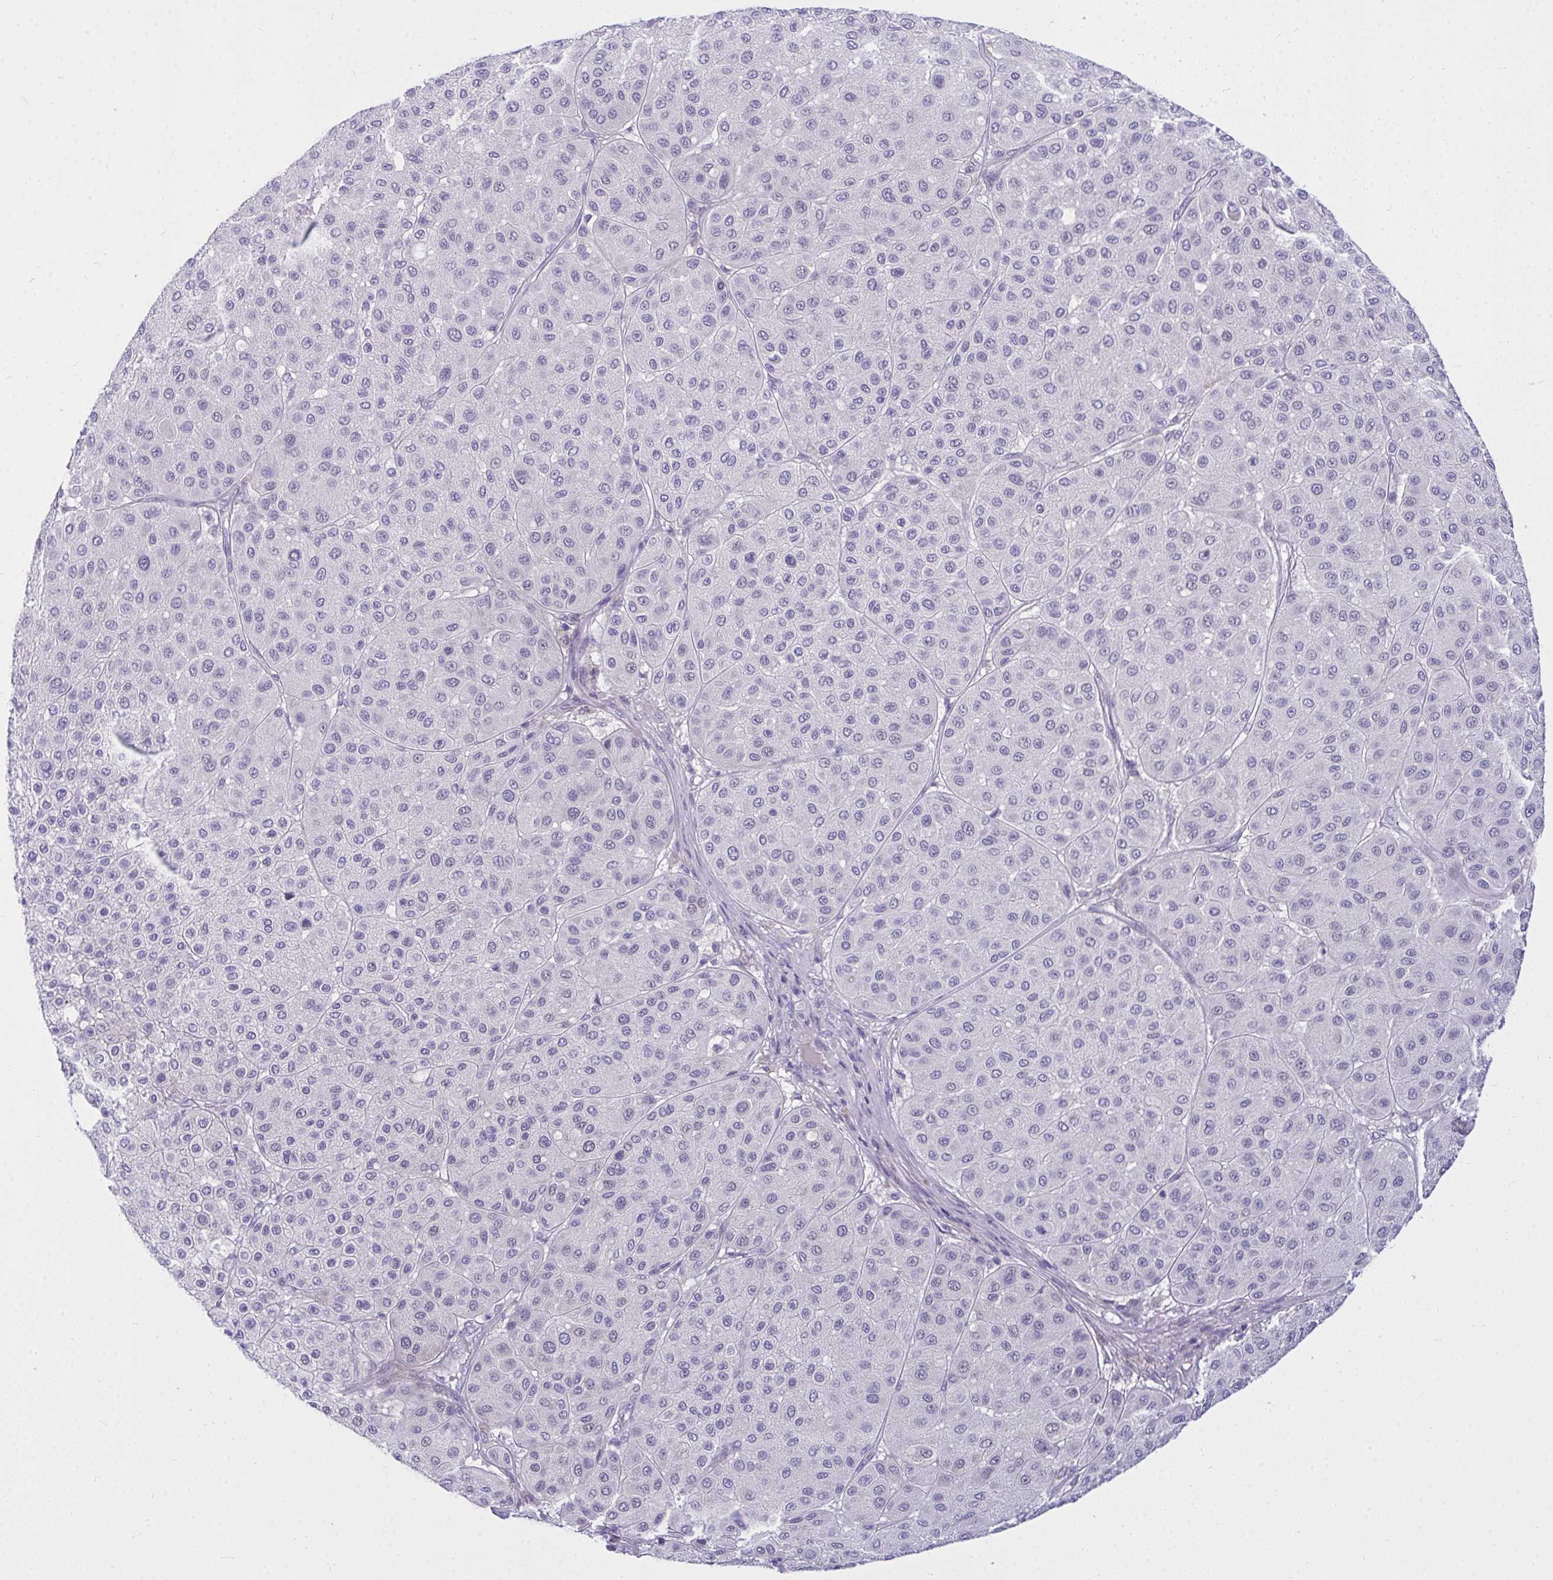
{"staining": {"intensity": "negative", "quantity": "none", "location": "none"}, "tissue": "melanoma", "cell_type": "Tumor cells", "image_type": "cancer", "snomed": [{"axis": "morphology", "description": "Malignant melanoma, Metastatic site"}, {"axis": "topography", "description": "Smooth muscle"}], "caption": "IHC image of human melanoma stained for a protein (brown), which demonstrates no positivity in tumor cells.", "gene": "TSBP1", "patient": {"sex": "male", "age": 41}}